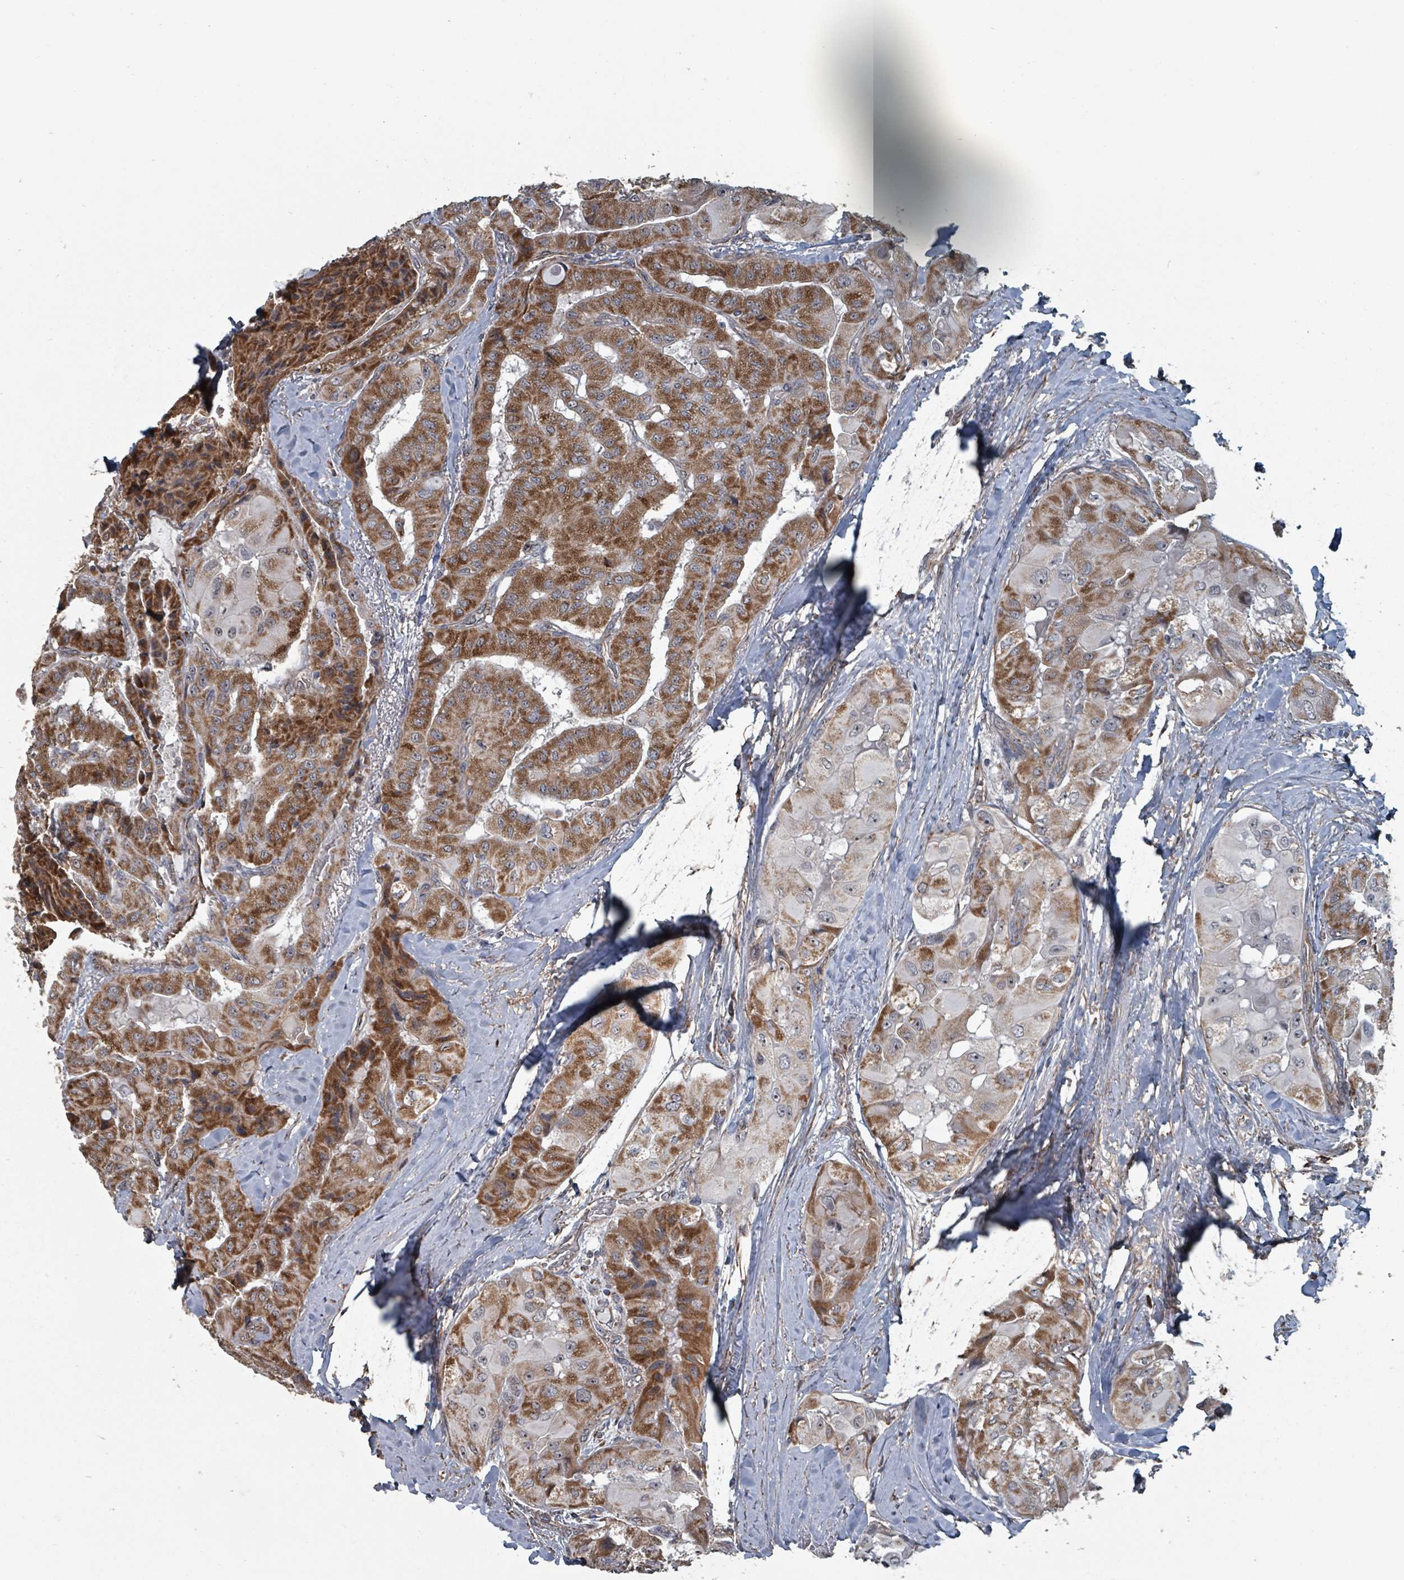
{"staining": {"intensity": "strong", "quantity": ">75%", "location": "cytoplasmic/membranous"}, "tissue": "thyroid cancer", "cell_type": "Tumor cells", "image_type": "cancer", "snomed": [{"axis": "morphology", "description": "Normal tissue, NOS"}, {"axis": "morphology", "description": "Papillary adenocarcinoma, NOS"}, {"axis": "topography", "description": "Thyroid gland"}], "caption": "The photomicrograph shows immunohistochemical staining of thyroid cancer. There is strong cytoplasmic/membranous staining is appreciated in about >75% of tumor cells.", "gene": "MRPL4", "patient": {"sex": "female", "age": 59}}